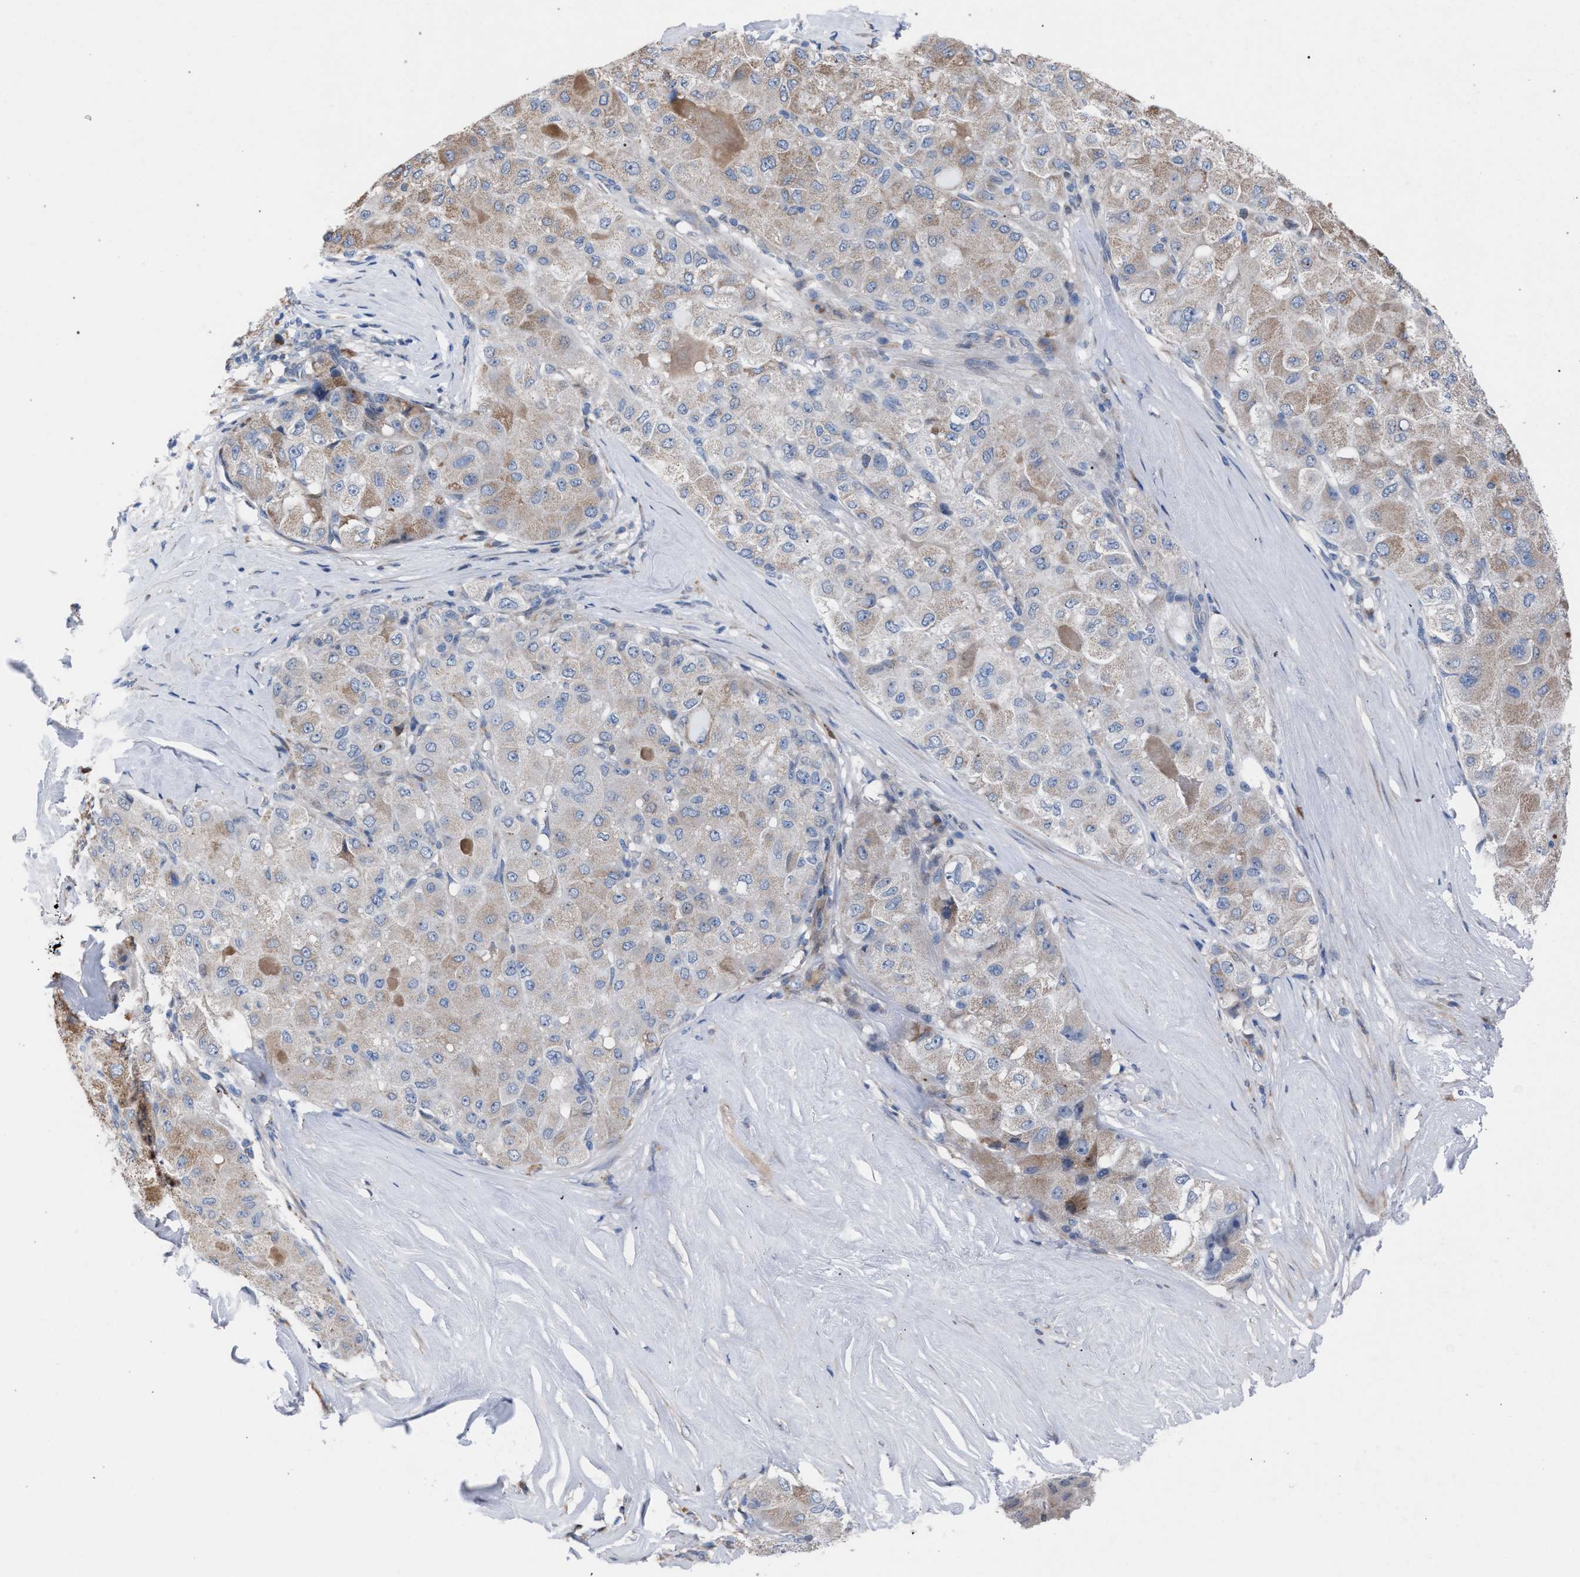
{"staining": {"intensity": "weak", "quantity": "<25%", "location": "cytoplasmic/membranous"}, "tissue": "liver cancer", "cell_type": "Tumor cells", "image_type": "cancer", "snomed": [{"axis": "morphology", "description": "Carcinoma, Hepatocellular, NOS"}, {"axis": "topography", "description": "Liver"}], "caption": "Hepatocellular carcinoma (liver) was stained to show a protein in brown. There is no significant positivity in tumor cells.", "gene": "RNF135", "patient": {"sex": "male", "age": 80}}